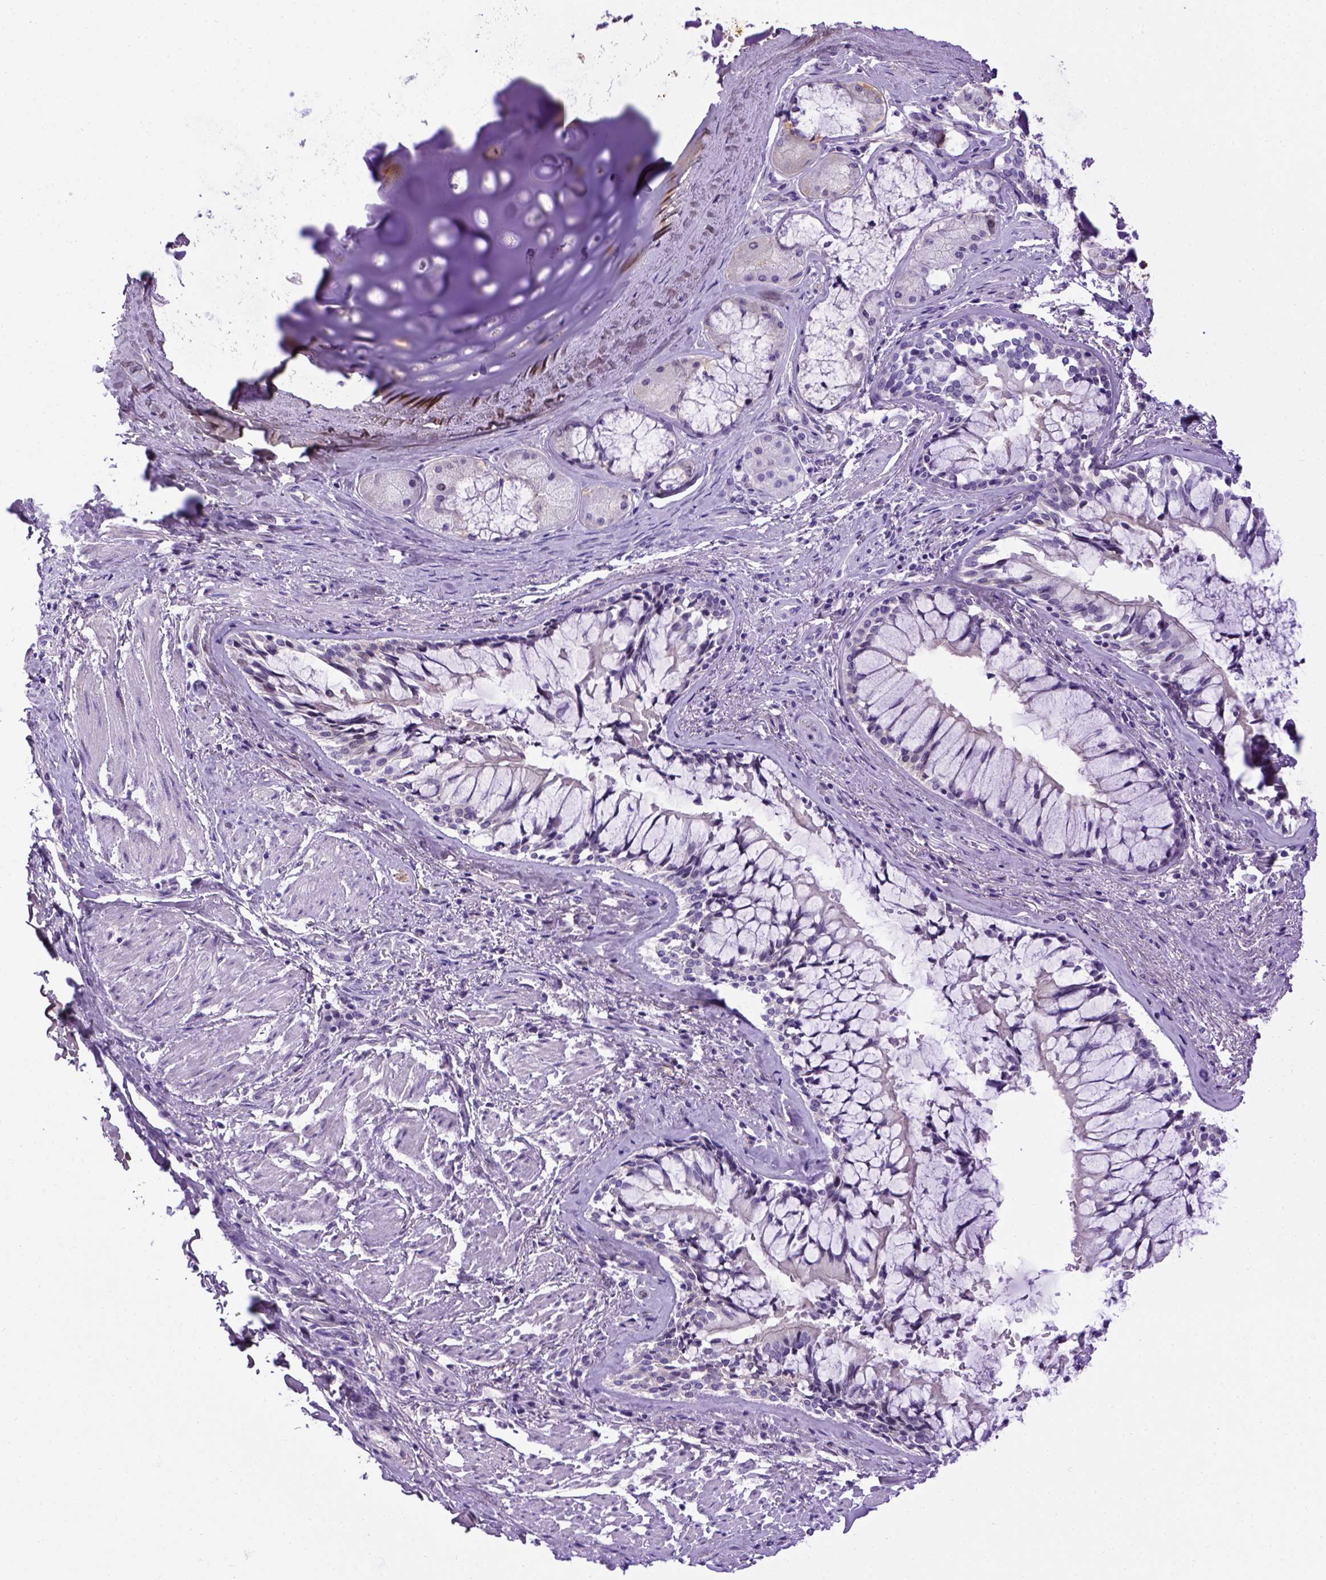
{"staining": {"intensity": "moderate", "quantity": "<25%", "location": "cytoplasmic/membranous"}, "tissue": "soft tissue", "cell_type": "Chondrocytes", "image_type": "normal", "snomed": [{"axis": "morphology", "description": "Normal tissue, NOS"}, {"axis": "topography", "description": "Cartilage tissue"}, {"axis": "topography", "description": "Bronchus"}], "caption": "Immunohistochemistry (DAB) staining of normal soft tissue displays moderate cytoplasmic/membranous protein staining in about <25% of chondrocytes.", "gene": "ADAM12", "patient": {"sex": "male", "age": 64}}